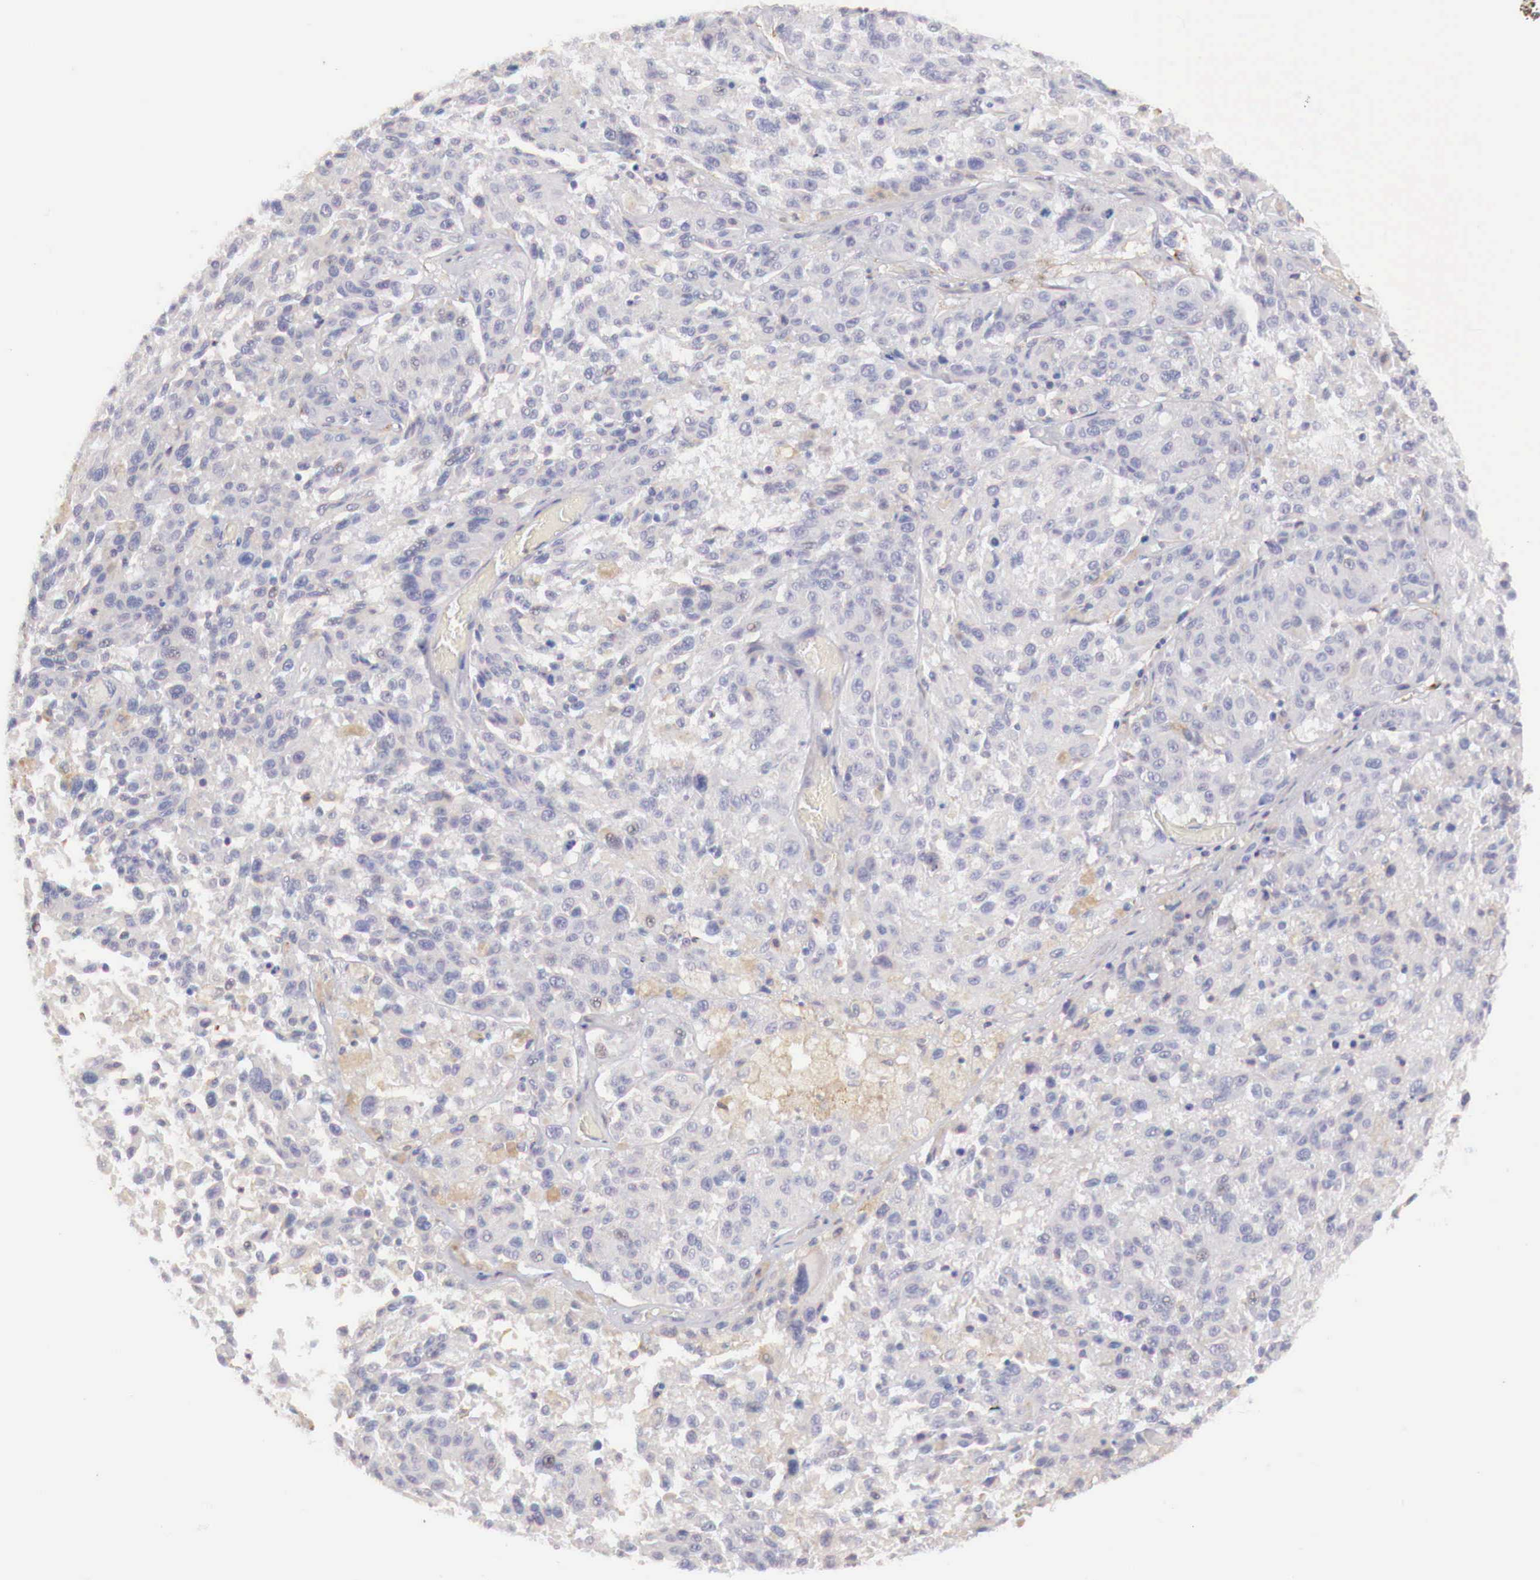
{"staining": {"intensity": "negative", "quantity": "none", "location": "none"}, "tissue": "melanoma", "cell_type": "Tumor cells", "image_type": "cancer", "snomed": [{"axis": "morphology", "description": "Malignant melanoma, NOS"}, {"axis": "topography", "description": "Skin"}], "caption": "Immunohistochemistry of human melanoma shows no staining in tumor cells.", "gene": "KLHDC7B", "patient": {"sex": "female", "age": 77}}